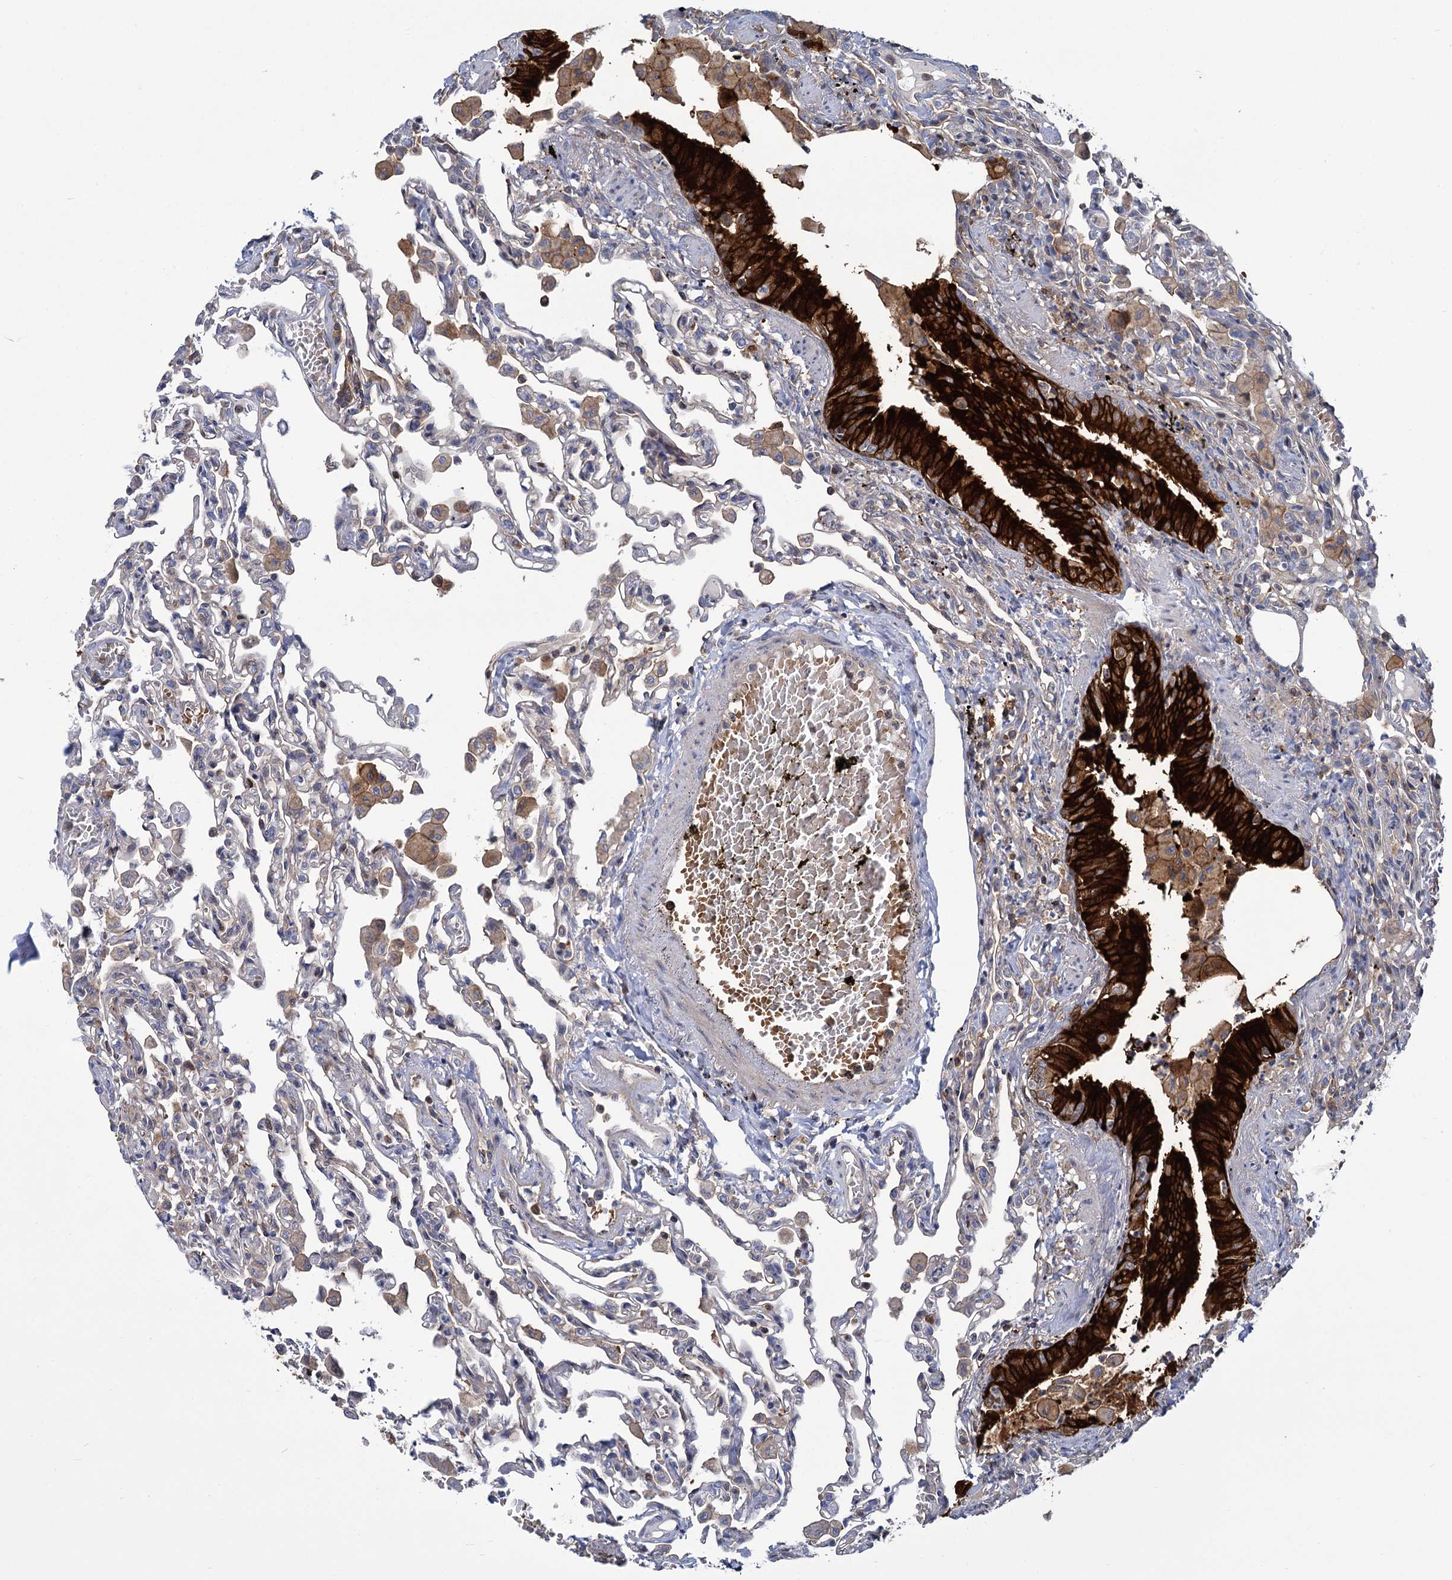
{"staining": {"intensity": "negative", "quantity": "none", "location": "none"}, "tissue": "lung", "cell_type": "Alveolar cells", "image_type": "normal", "snomed": [{"axis": "morphology", "description": "Normal tissue, NOS"}, {"axis": "topography", "description": "Bronchus"}, {"axis": "topography", "description": "Lung"}], "caption": "High magnification brightfield microscopy of normal lung stained with DAB (brown) and counterstained with hematoxylin (blue): alveolar cells show no significant expression. The staining was performed using DAB (3,3'-diaminobenzidine) to visualize the protein expression in brown, while the nuclei were stained in blue with hematoxylin (Magnification: 20x).", "gene": "GCLC", "patient": {"sex": "female", "age": 49}}